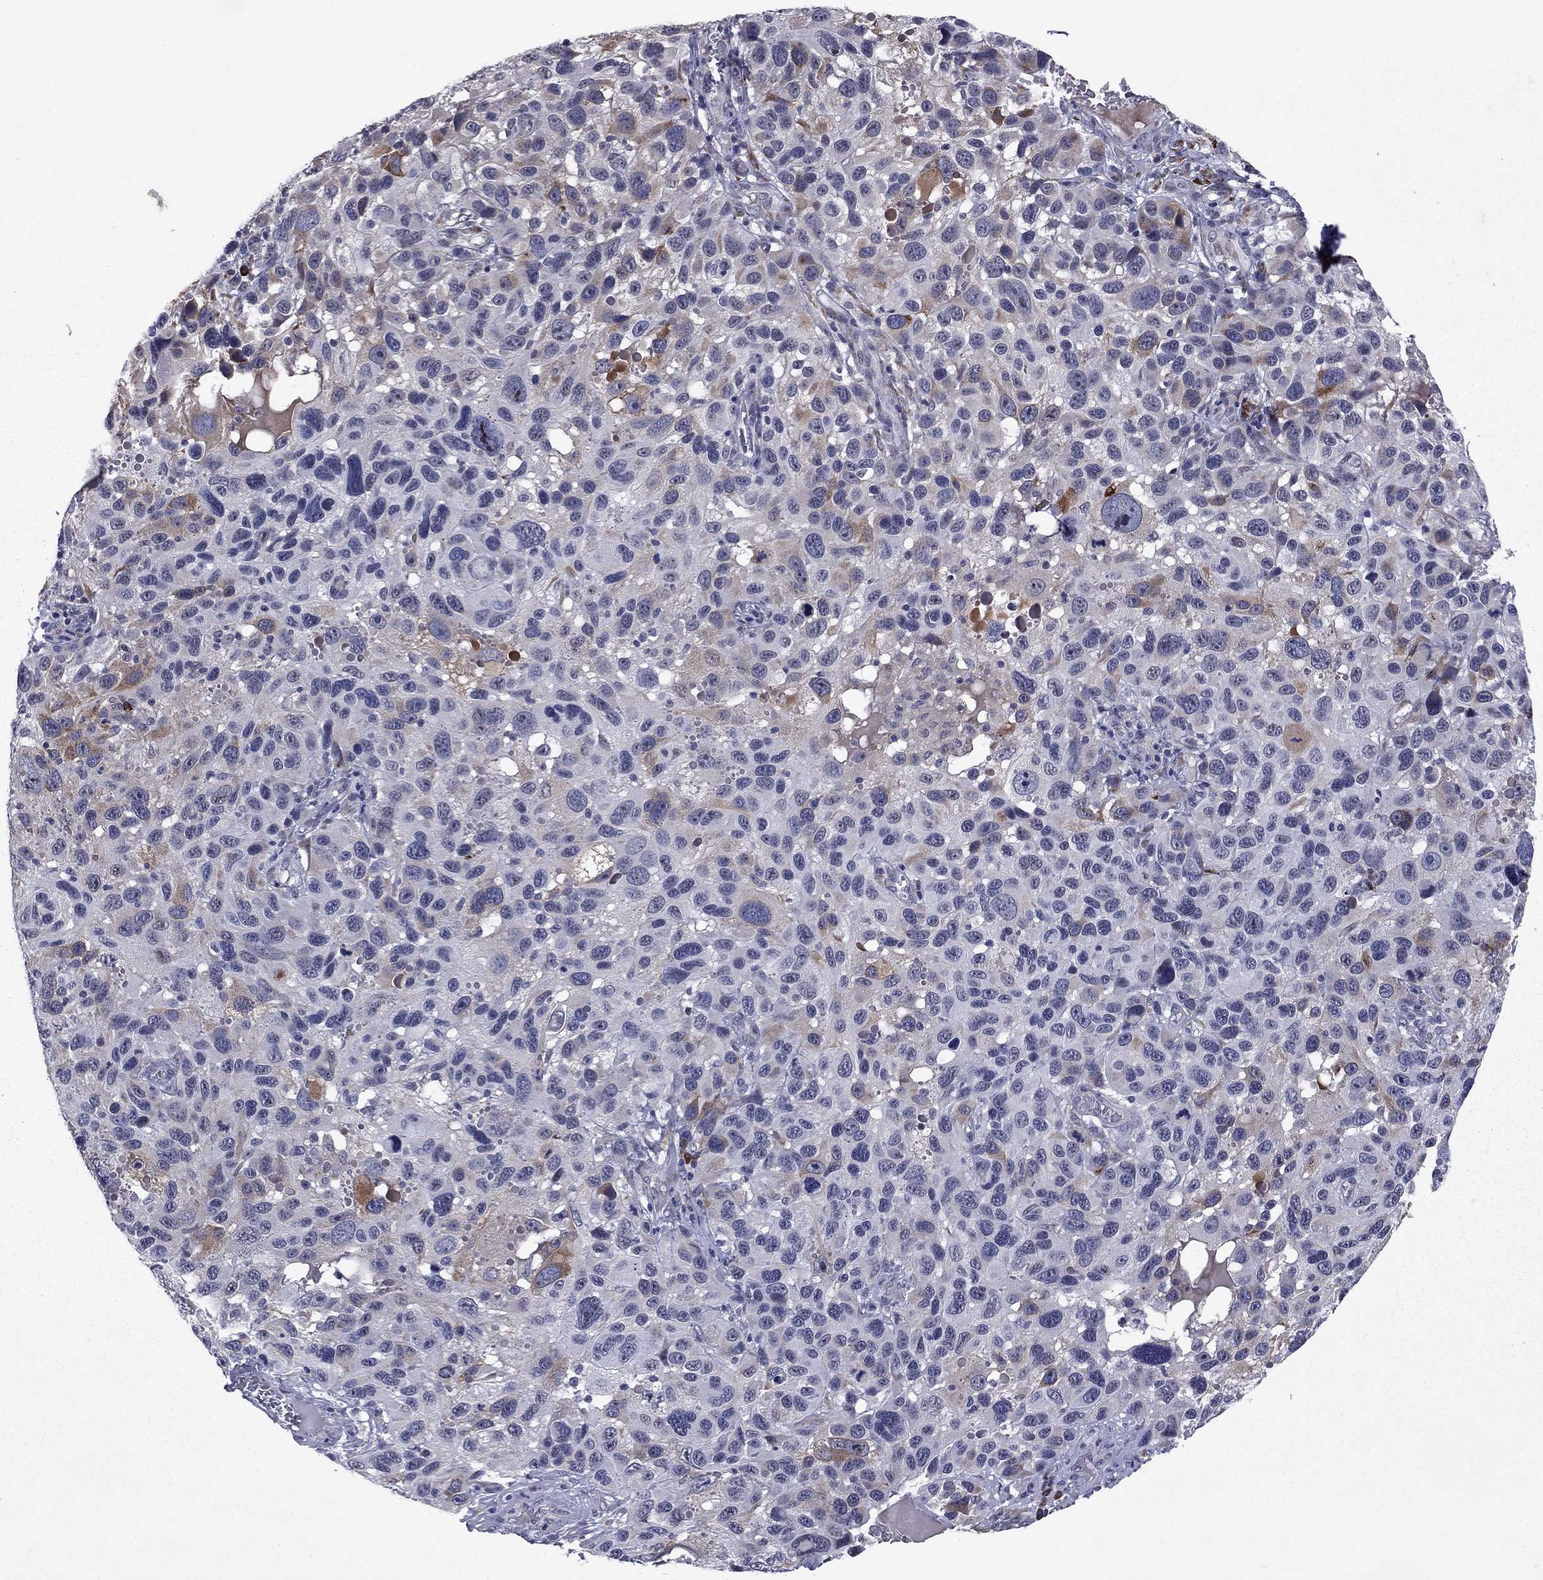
{"staining": {"intensity": "weak", "quantity": "<25%", "location": "cytoplasmic/membranous"}, "tissue": "melanoma", "cell_type": "Tumor cells", "image_type": "cancer", "snomed": [{"axis": "morphology", "description": "Malignant melanoma, NOS"}, {"axis": "topography", "description": "Skin"}], "caption": "Immunohistochemistry image of melanoma stained for a protein (brown), which exhibits no staining in tumor cells.", "gene": "ECM1", "patient": {"sex": "male", "age": 53}}